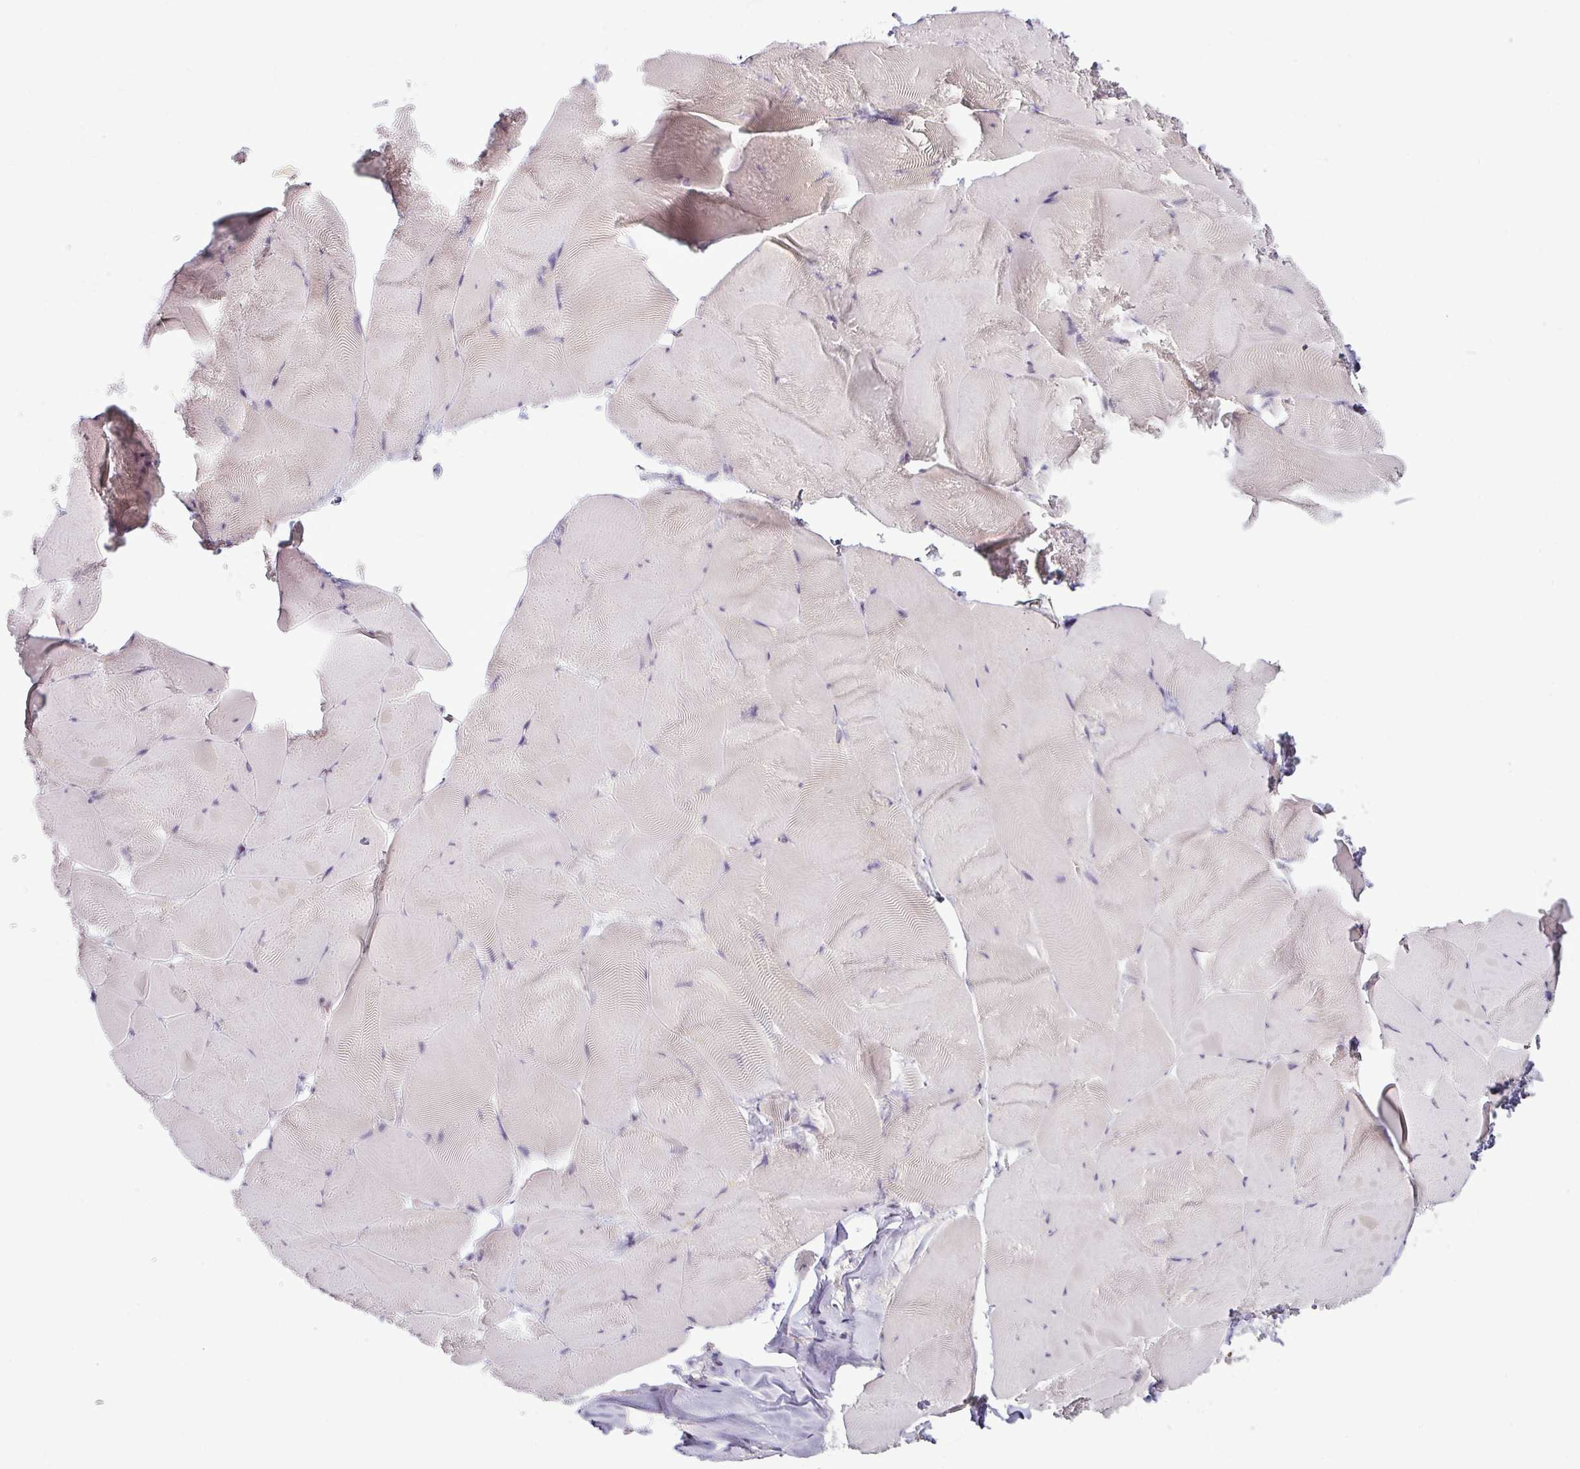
{"staining": {"intensity": "negative", "quantity": "none", "location": "none"}, "tissue": "skeletal muscle", "cell_type": "Myocytes", "image_type": "normal", "snomed": [{"axis": "morphology", "description": "Normal tissue, NOS"}, {"axis": "topography", "description": "Skeletal muscle"}], "caption": "Skeletal muscle stained for a protein using immunohistochemistry demonstrates no positivity myocytes.", "gene": "OR52D1", "patient": {"sex": "female", "age": 64}}